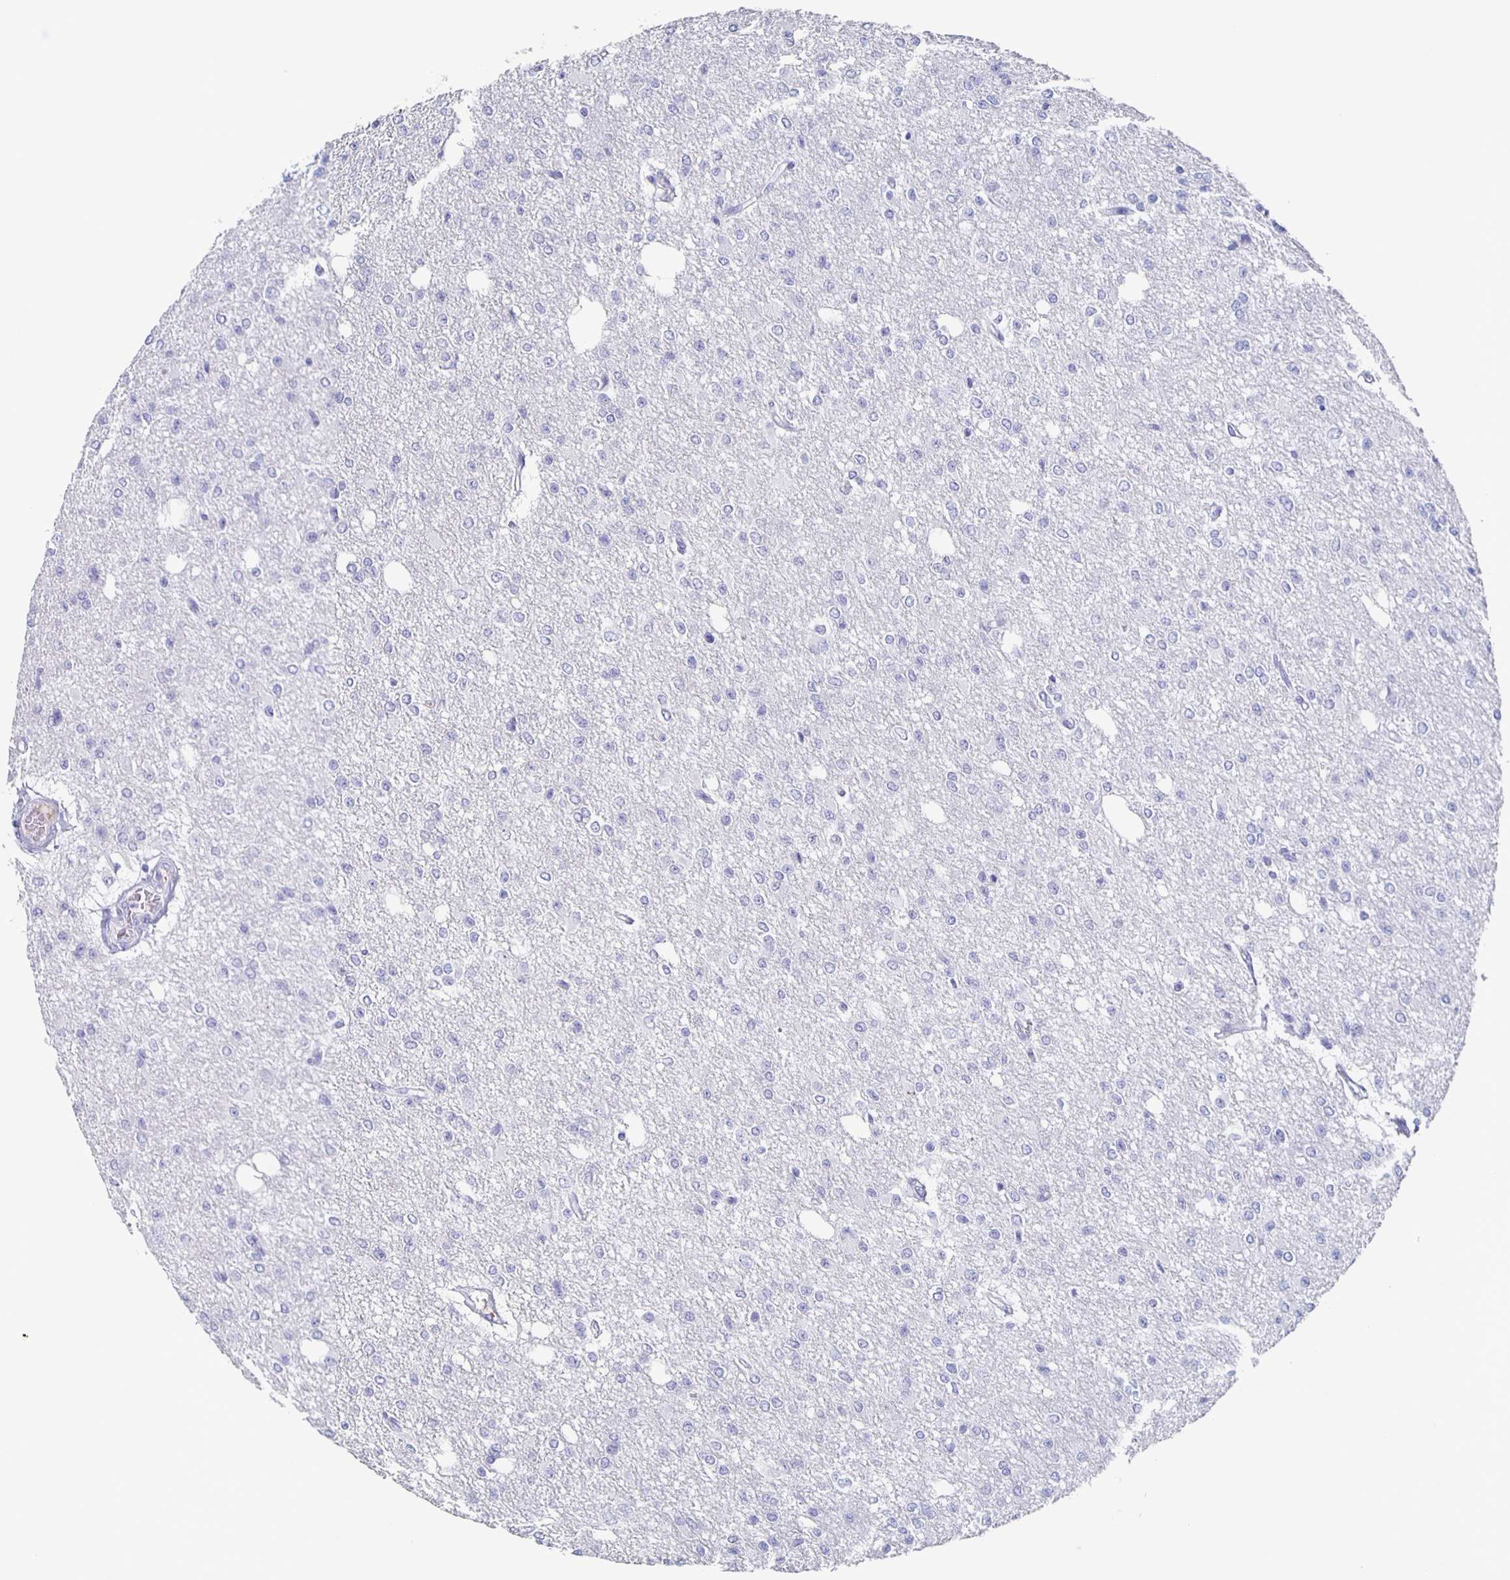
{"staining": {"intensity": "negative", "quantity": "none", "location": "none"}, "tissue": "glioma", "cell_type": "Tumor cells", "image_type": "cancer", "snomed": [{"axis": "morphology", "description": "Glioma, malignant, Low grade"}, {"axis": "topography", "description": "Brain"}], "caption": "Protein analysis of glioma shows no significant positivity in tumor cells.", "gene": "FGA", "patient": {"sex": "male", "age": 26}}